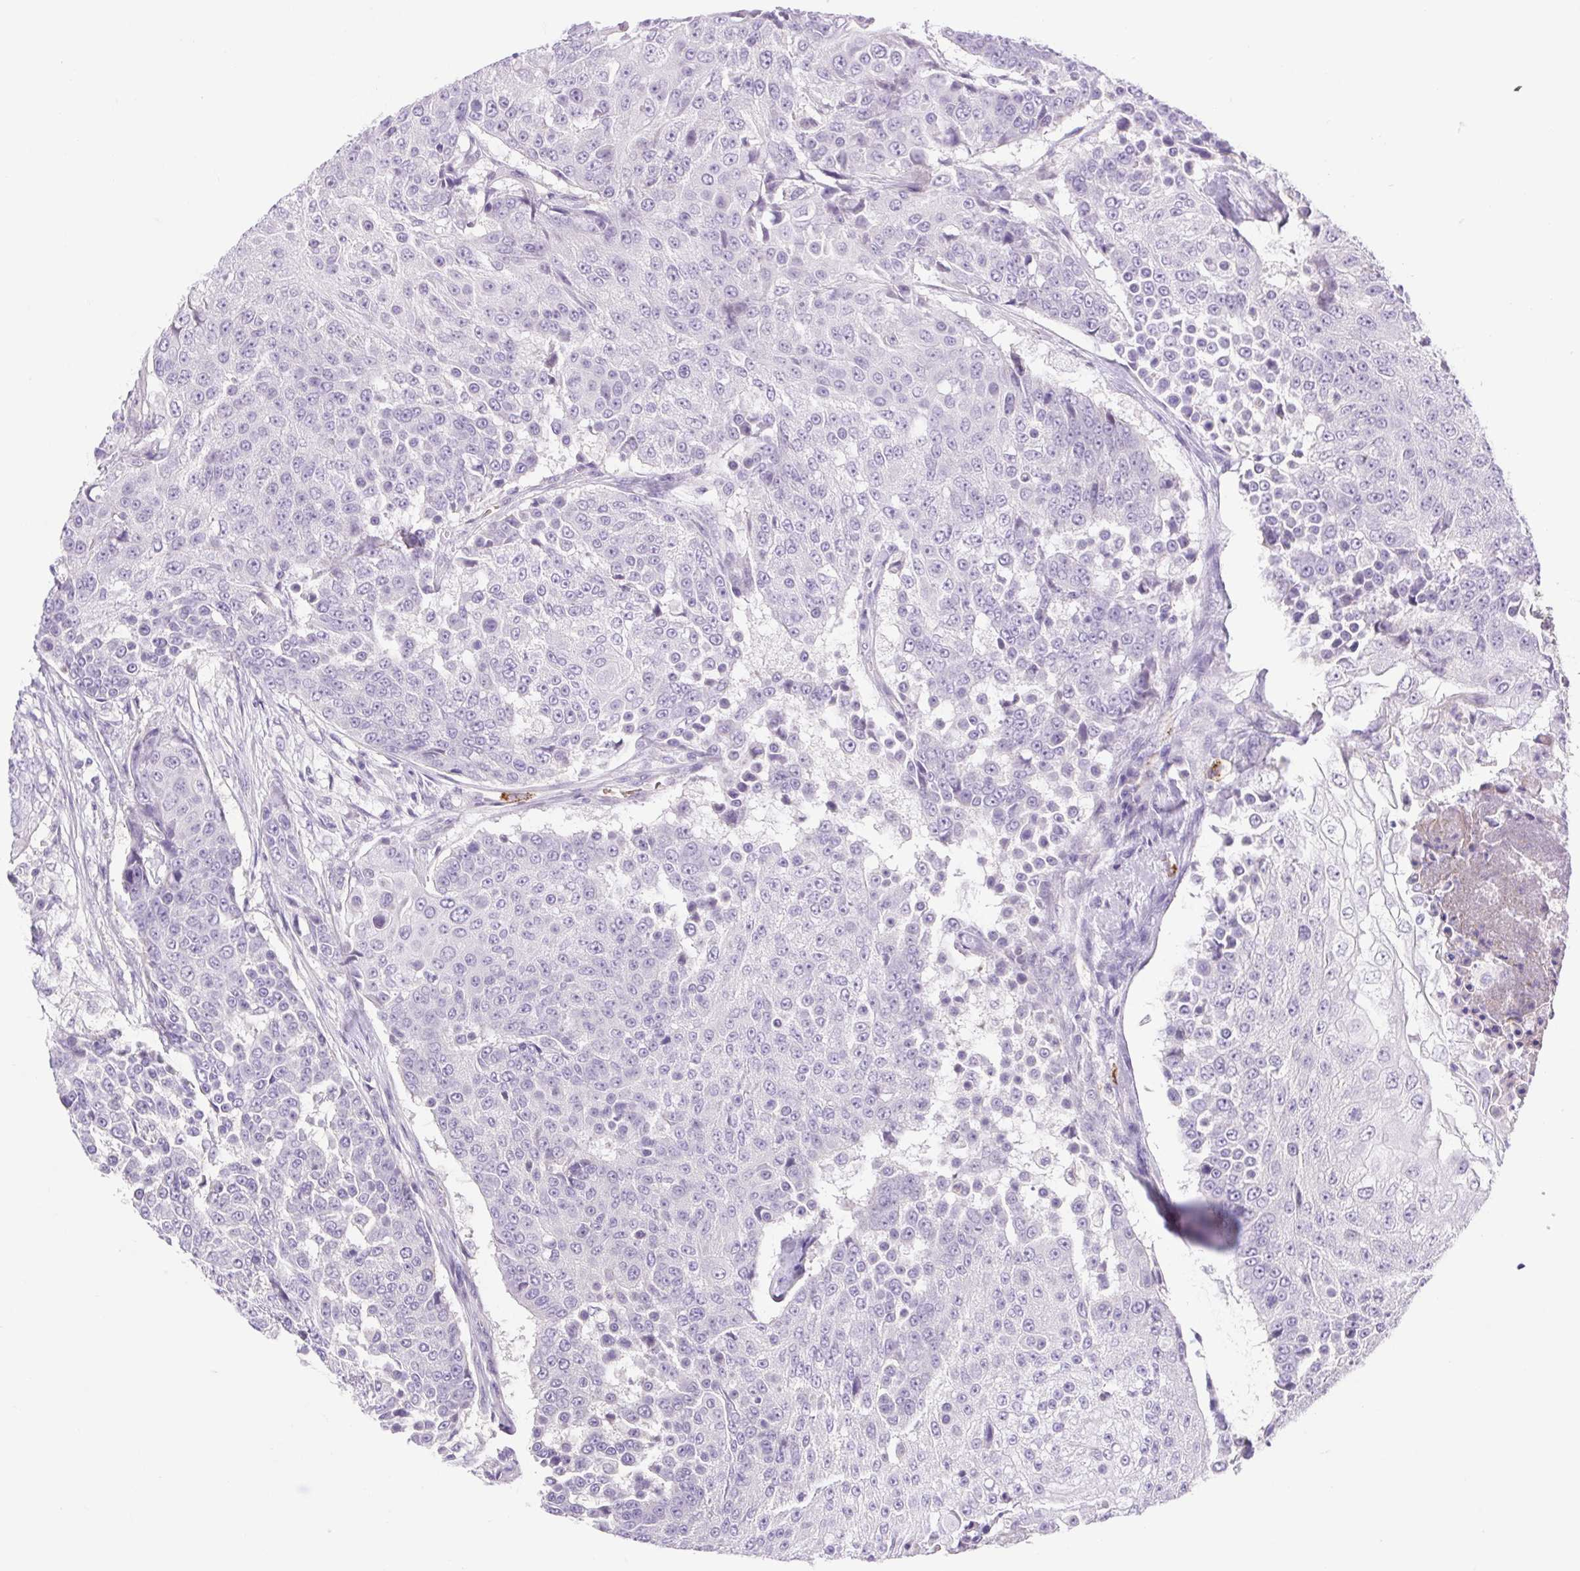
{"staining": {"intensity": "negative", "quantity": "none", "location": "none"}, "tissue": "urothelial cancer", "cell_type": "Tumor cells", "image_type": "cancer", "snomed": [{"axis": "morphology", "description": "Urothelial carcinoma, High grade"}, {"axis": "topography", "description": "Urinary bladder"}], "caption": "This is an immunohistochemistry photomicrograph of human high-grade urothelial carcinoma. There is no staining in tumor cells.", "gene": "FAM177B", "patient": {"sex": "female", "age": 63}}